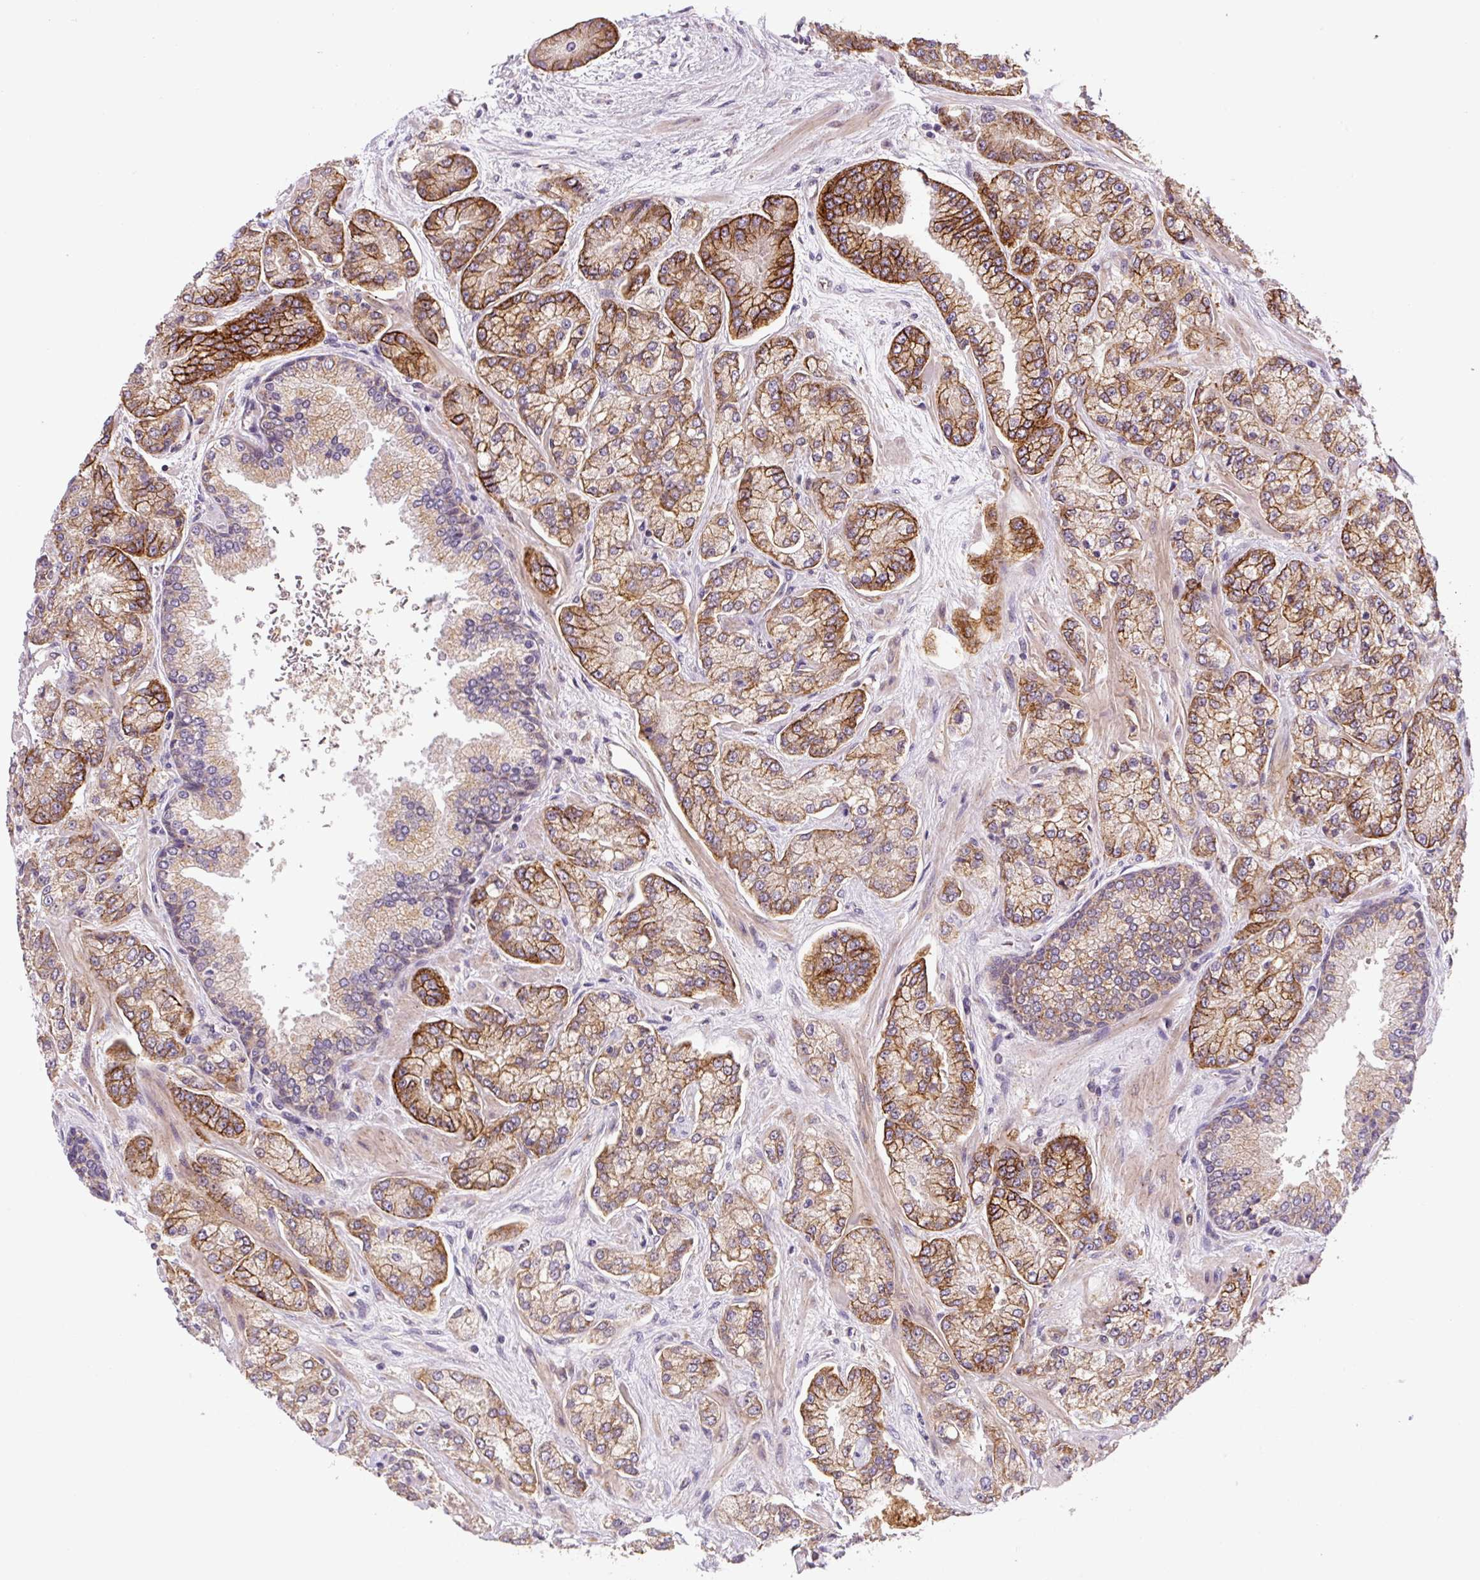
{"staining": {"intensity": "moderate", "quantity": "25%-75%", "location": "cytoplasmic/membranous"}, "tissue": "prostate cancer", "cell_type": "Tumor cells", "image_type": "cancer", "snomed": [{"axis": "morphology", "description": "Adenocarcinoma, High grade"}, {"axis": "topography", "description": "Prostate"}], "caption": "This is a histology image of IHC staining of prostate high-grade adenocarcinoma, which shows moderate expression in the cytoplasmic/membranous of tumor cells.", "gene": "ZSWIM7", "patient": {"sex": "male", "age": 68}}